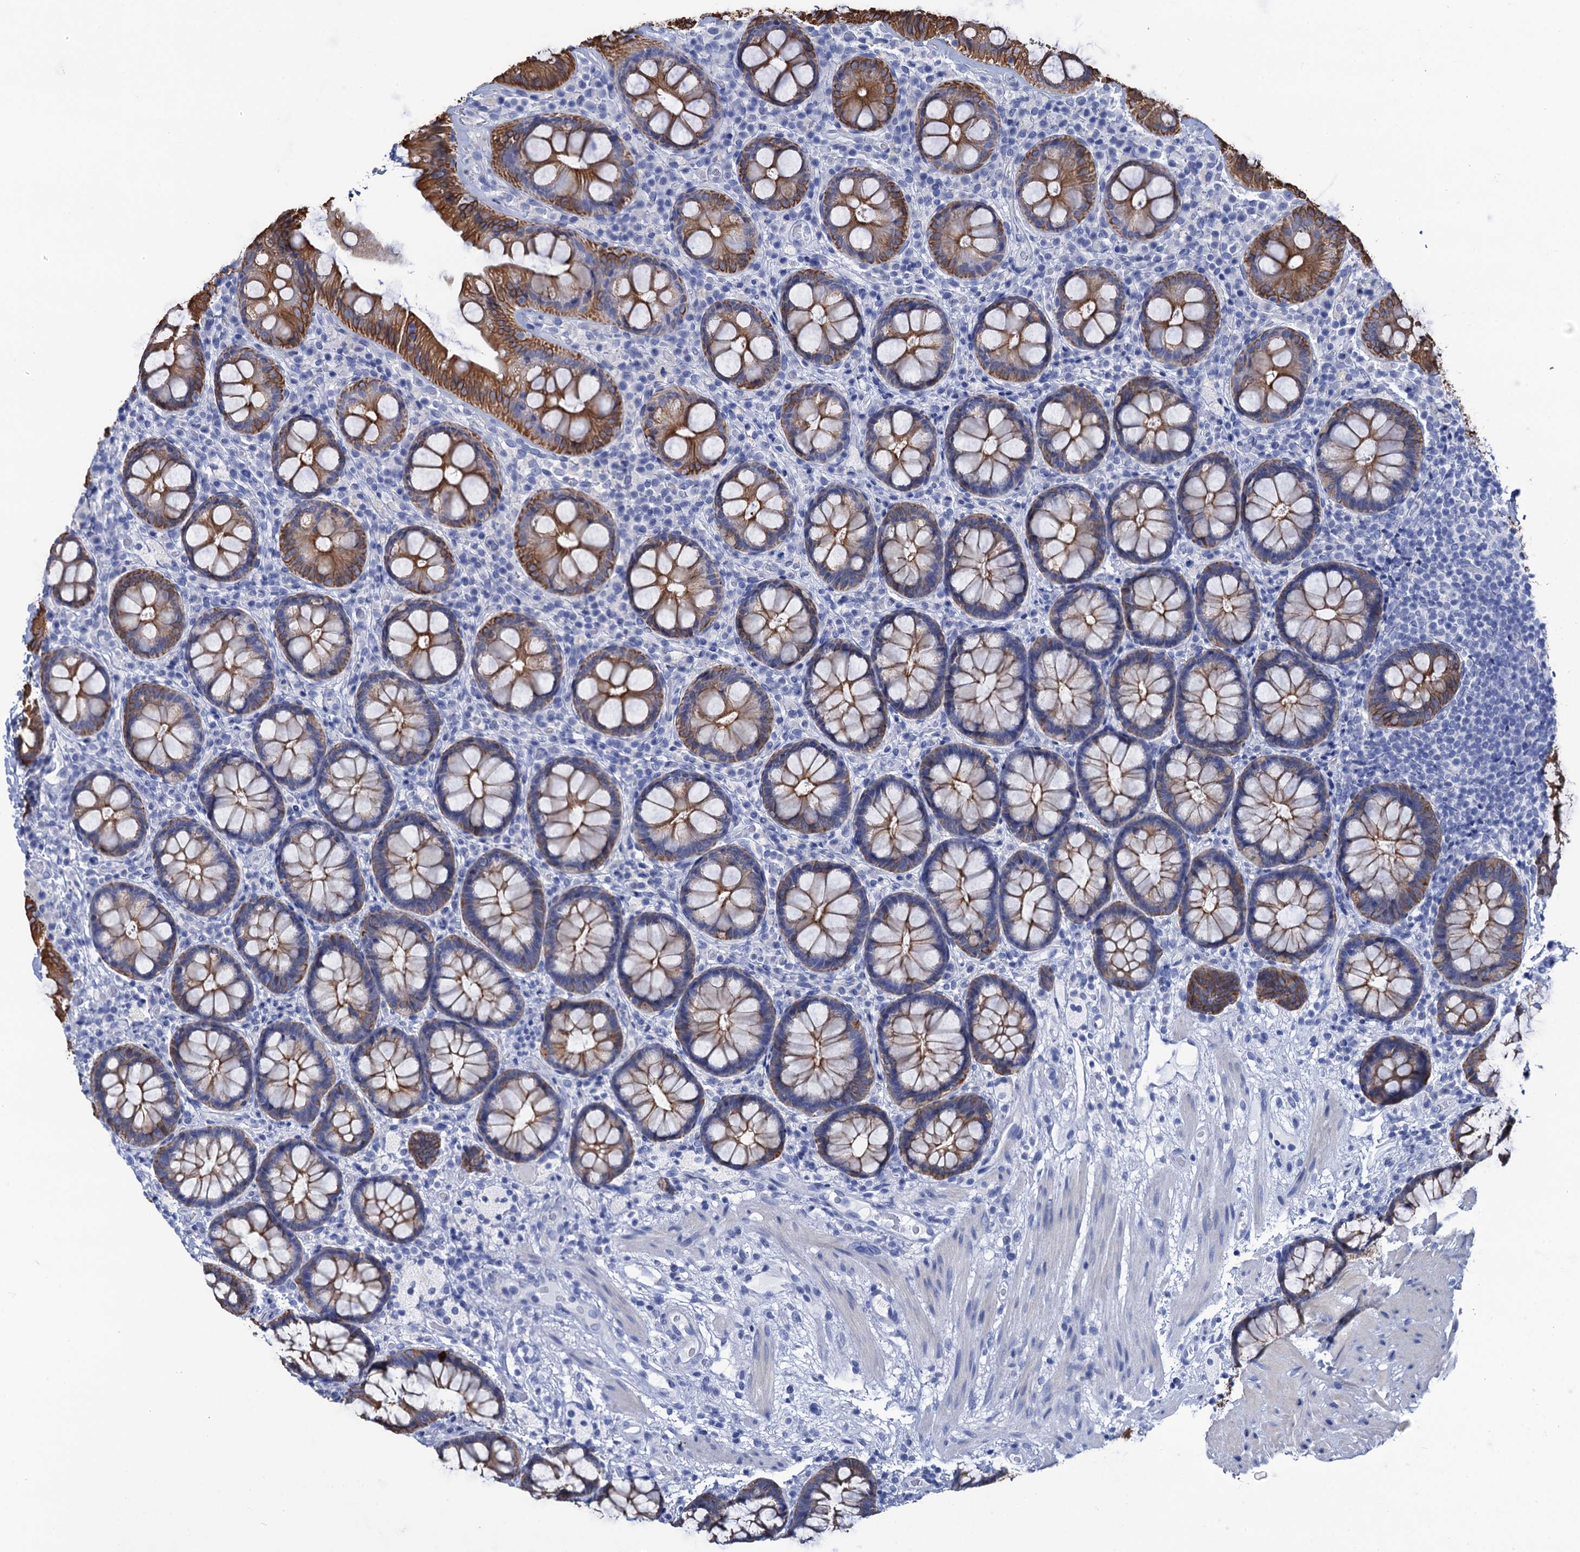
{"staining": {"intensity": "moderate", "quantity": ">75%", "location": "cytoplasmic/membranous"}, "tissue": "rectum", "cell_type": "Glandular cells", "image_type": "normal", "snomed": [{"axis": "morphology", "description": "Normal tissue, NOS"}, {"axis": "topography", "description": "Rectum"}], "caption": "Immunohistochemical staining of benign rectum demonstrates >75% levels of moderate cytoplasmic/membranous protein expression in about >75% of glandular cells.", "gene": "RAB3IP", "patient": {"sex": "male", "age": 83}}